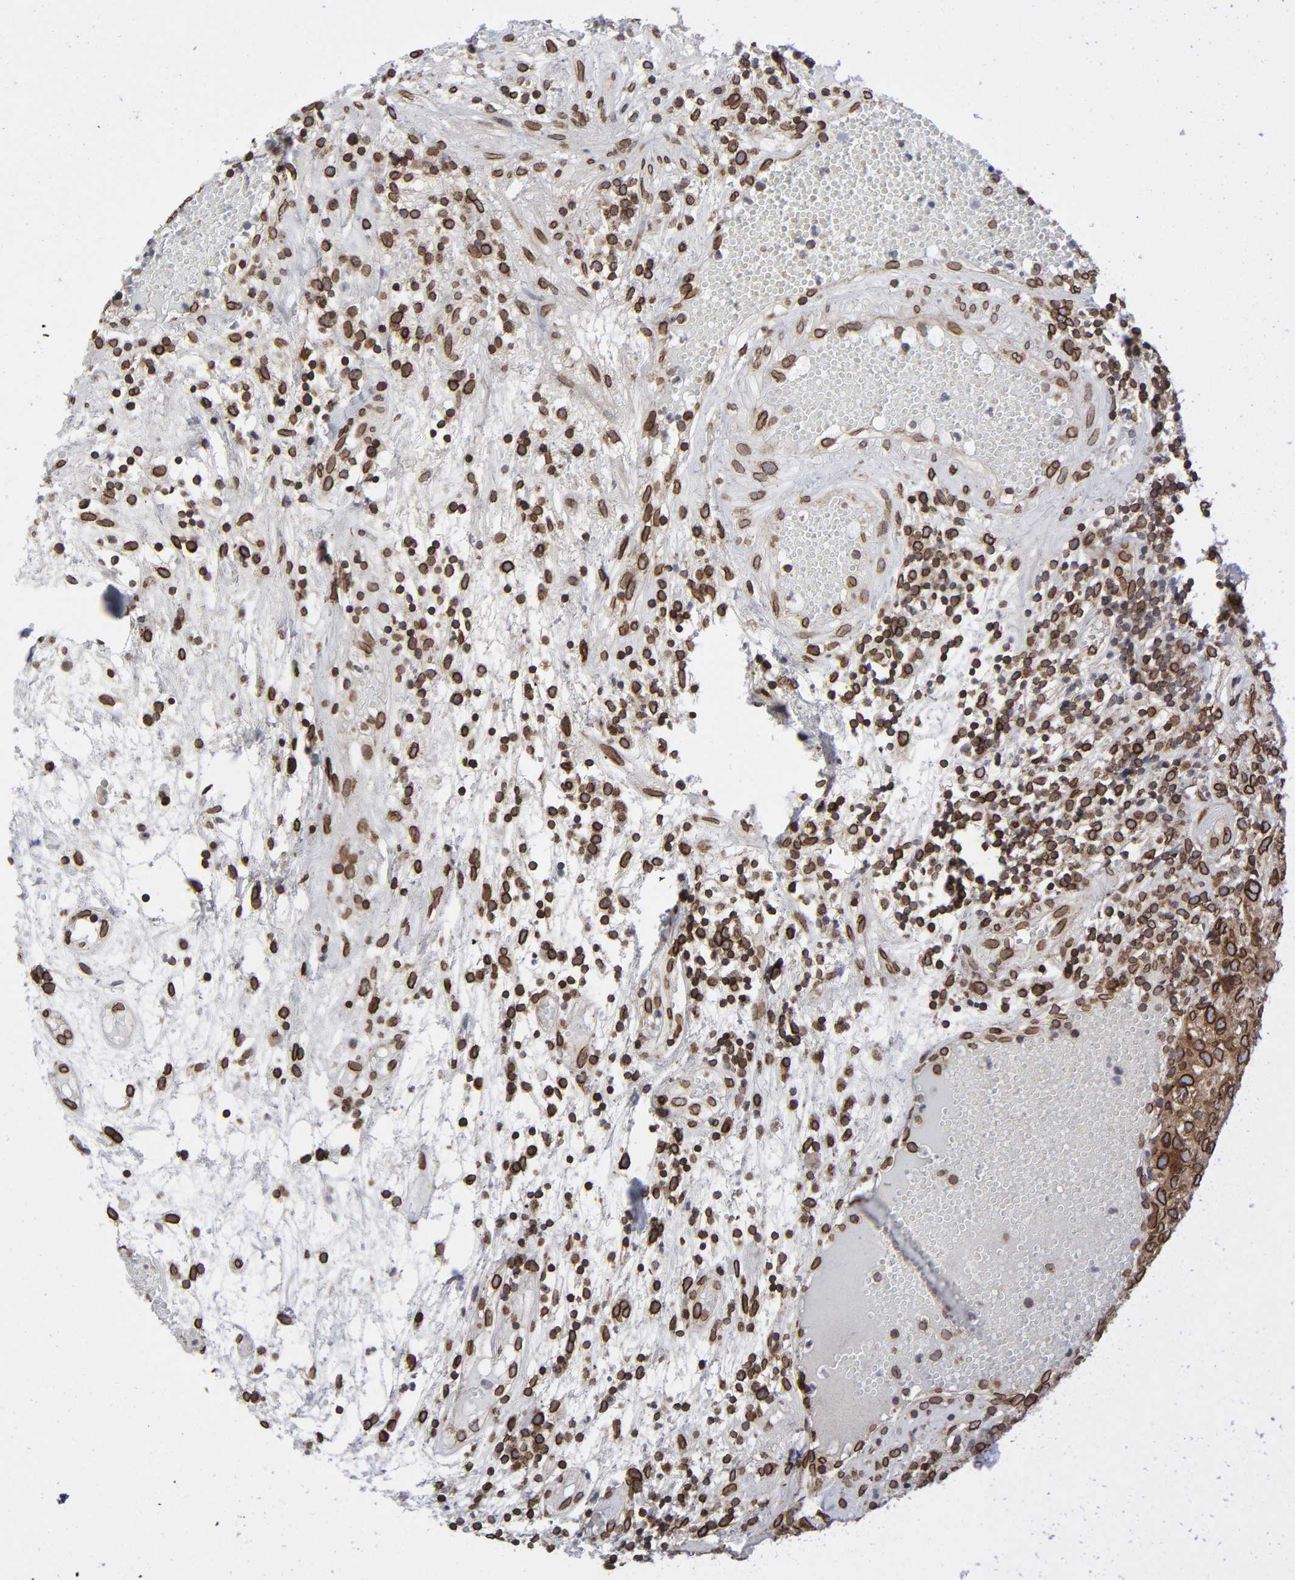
{"staining": {"intensity": "strong", "quantity": ">75%", "location": "cytoplasmic/membranous,nuclear"}, "tissue": "urothelial cancer", "cell_type": "Tumor cells", "image_type": "cancer", "snomed": [{"axis": "morphology", "description": "Urothelial carcinoma, High grade"}, {"axis": "topography", "description": "Urinary bladder"}], "caption": "Protein staining exhibits strong cytoplasmic/membranous and nuclear staining in about >75% of tumor cells in urothelial cancer.", "gene": "RANGAP1", "patient": {"sex": "female", "age": 75}}